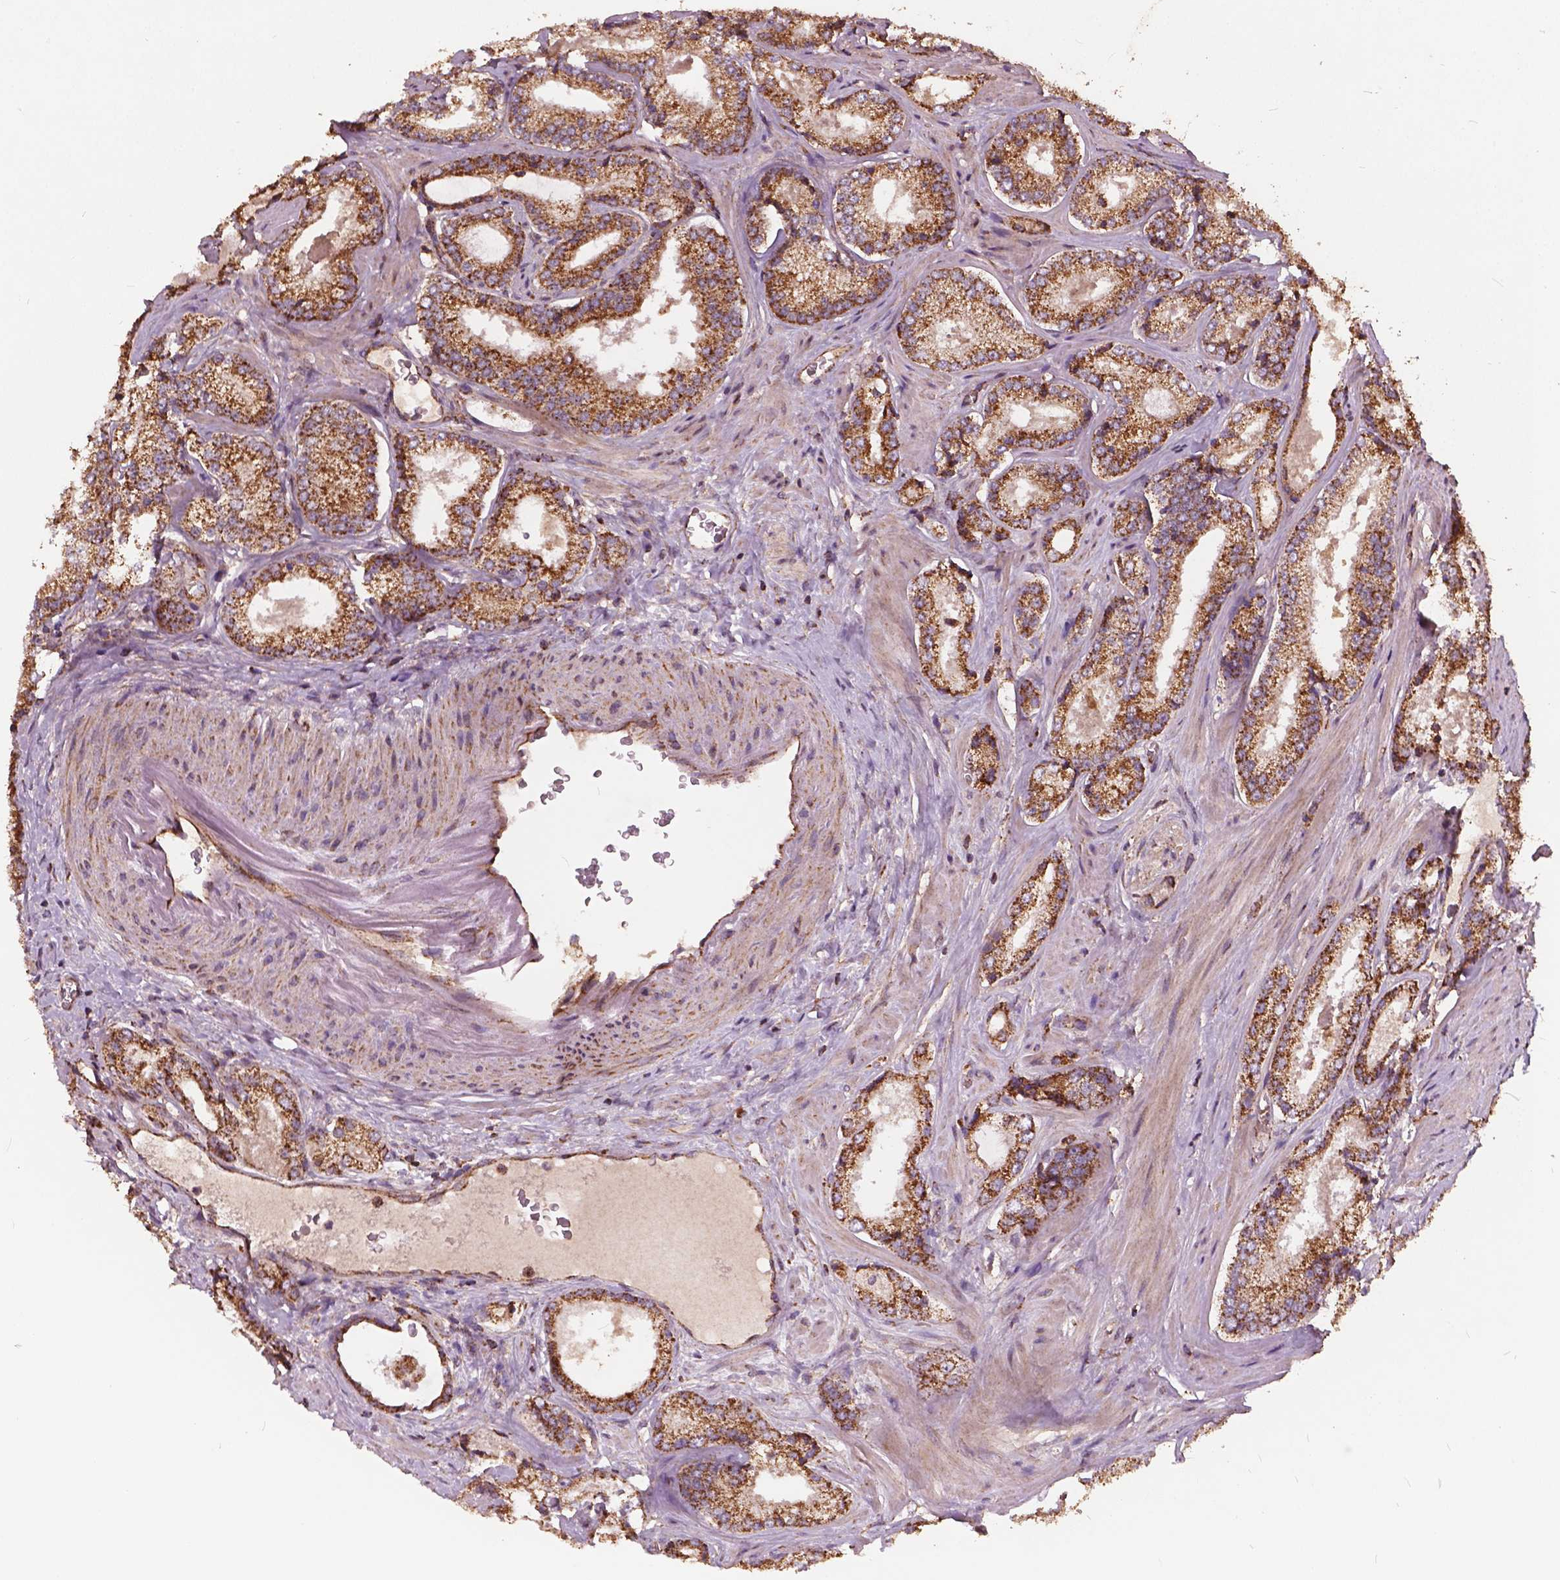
{"staining": {"intensity": "strong", "quantity": ">75%", "location": "cytoplasmic/membranous"}, "tissue": "prostate cancer", "cell_type": "Tumor cells", "image_type": "cancer", "snomed": [{"axis": "morphology", "description": "Adenocarcinoma, Low grade"}, {"axis": "topography", "description": "Prostate"}], "caption": "Immunohistochemistry (IHC) of human prostate cancer shows high levels of strong cytoplasmic/membranous staining in approximately >75% of tumor cells. The protein of interest is shown in brown color, while the nuclei are stained blue.", "gene": "UBXN2A", "patient": {"sex": "male", "age": 56}}